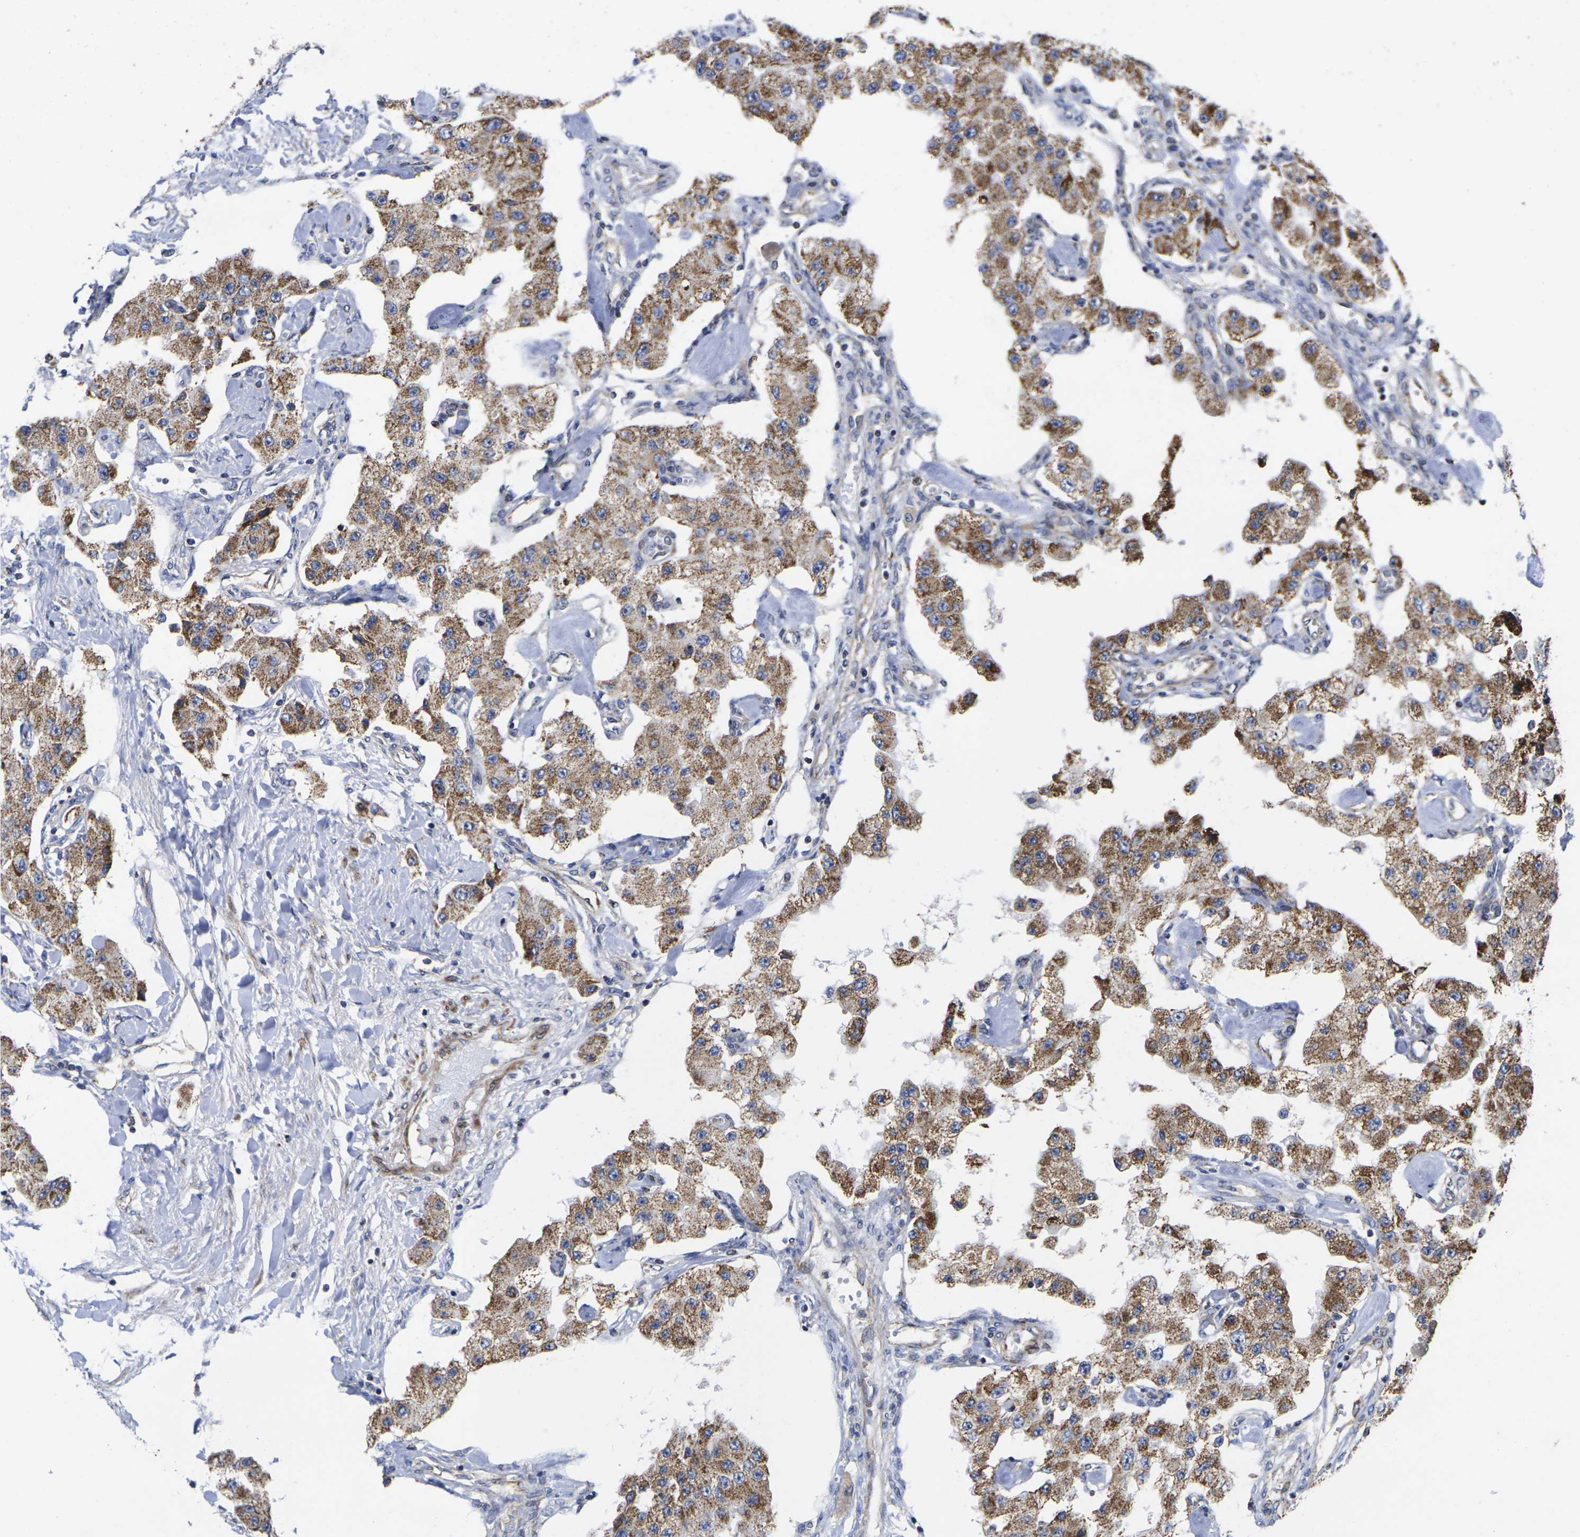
{"staining": {"intensity": "strong", "quantity": ">75%", "location": "cytoplasmic/membranous"}, "tissue": "carcinoid", "cell_type": "Tumor cells", "image_type": "cancer", "snomed": [{"axis": "morphology", "description": "Carcinoid, malignant, NOS"}, {"axis": "topography", "description": "Pancreas"}], "caption": "Immunohistochemistry (IHC) staining of carcinoid (malignant), which shows high levels of strong cytoplasmic/membranous positivity in about >75% of tumor cells indicating strong cytoplasmic/membranous protein positivity. The staining was performed using DAB (brown) for protein detection and nuclei were counterstained in hematoxylin (blue).", "gene": "P2RY11", "patient": {"sex": "male", "age": 41}}